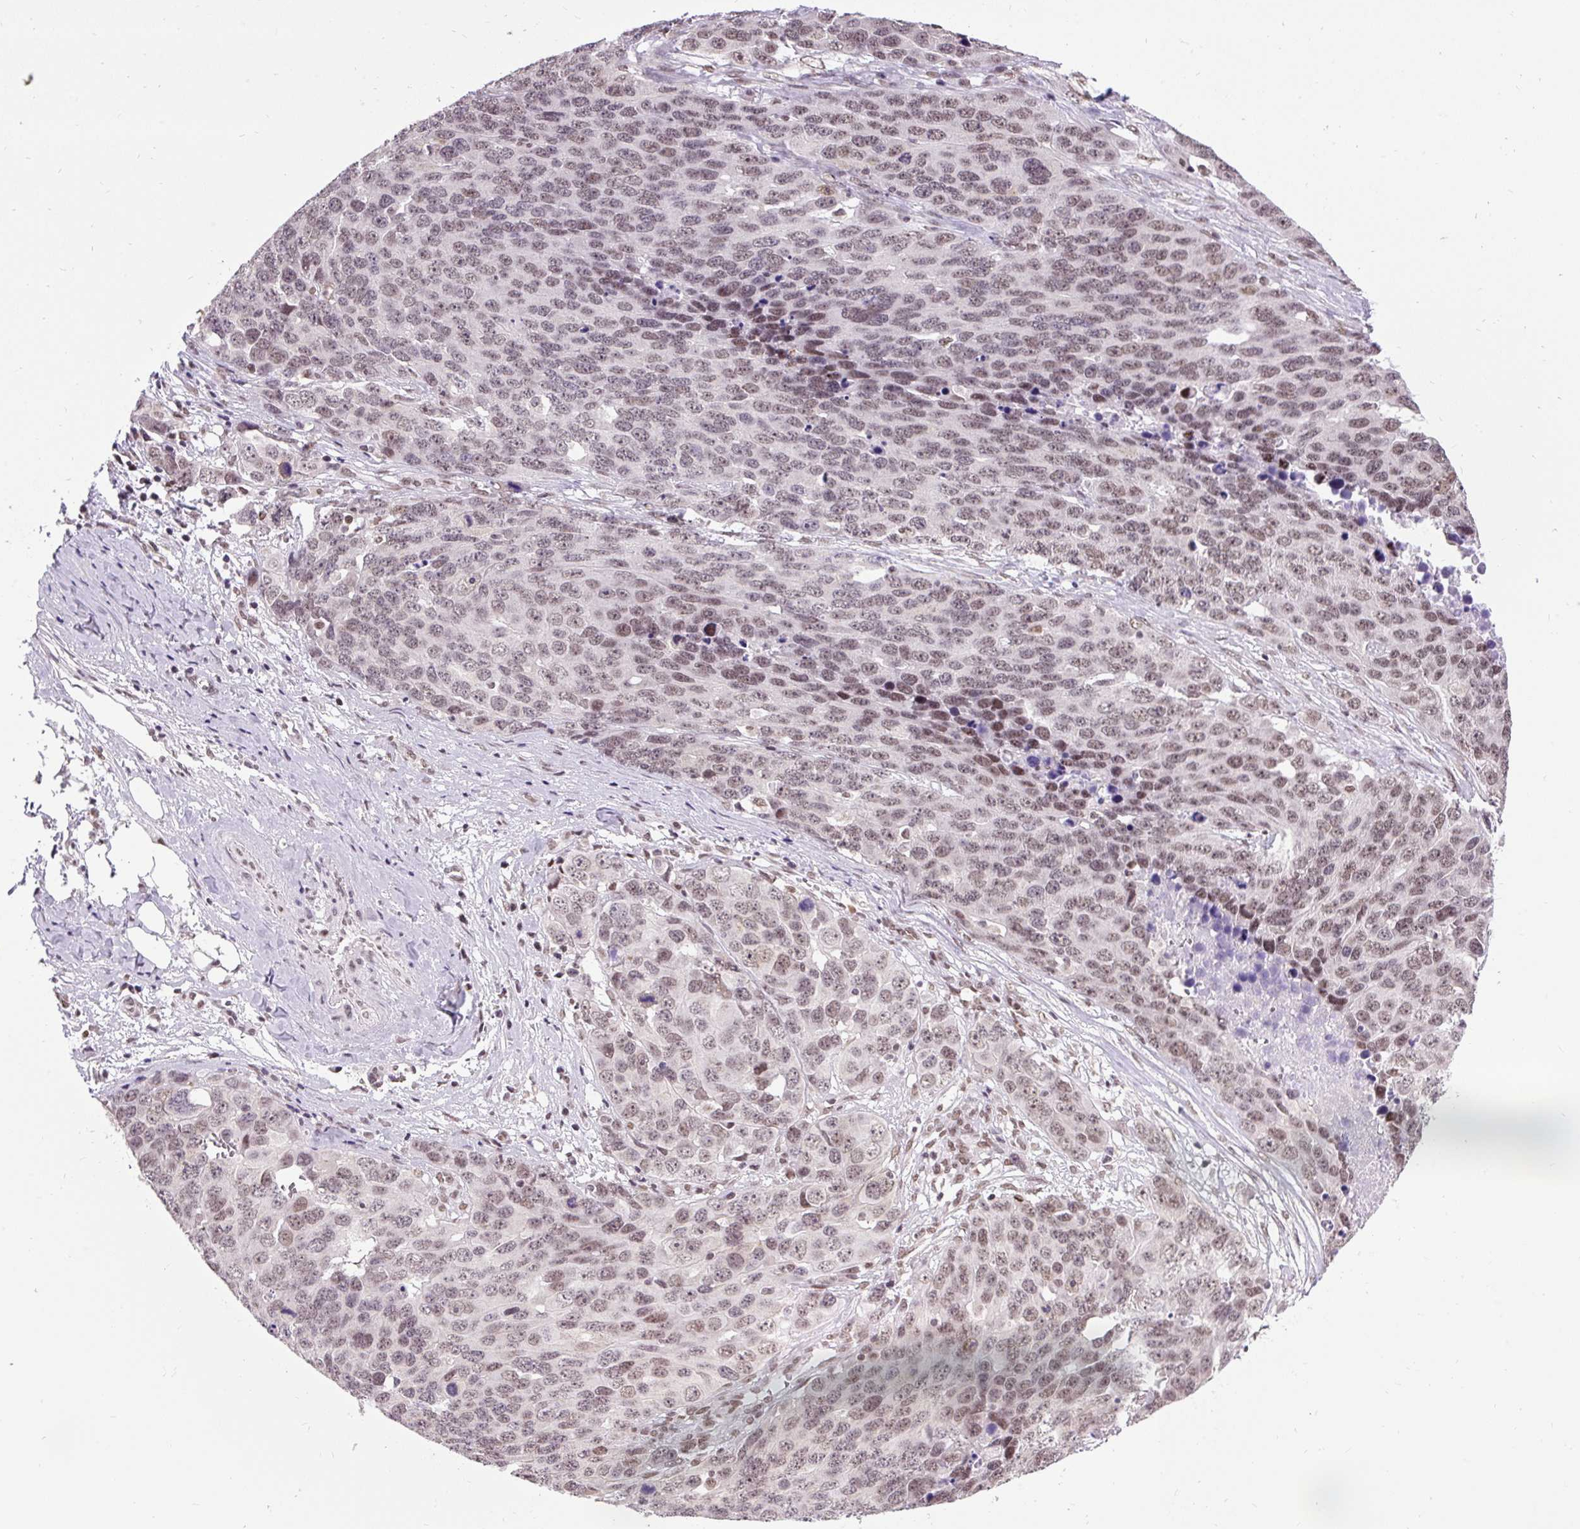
{"staining": {"intensity": "moderate", "quantity": ">75%", "location": "nuclear"}, "tissue": "ovarian cancer", "cell_type": "Tumor cells", "image_type": "cancer", "snomed": [{"axis": "morphology", "description": "Cystadenocarcinoma, serous, NOS"}, {"axis": "topography", "description": "Ovary"}], "caption": "A micrograph showing moderate nuclear expression in about >75% of tumor cells in ovarian cancer, as visualized by brown immunohistochemical staining.", "gene": "ZNF672", "patient": {"sex": "female", "age": 76}}